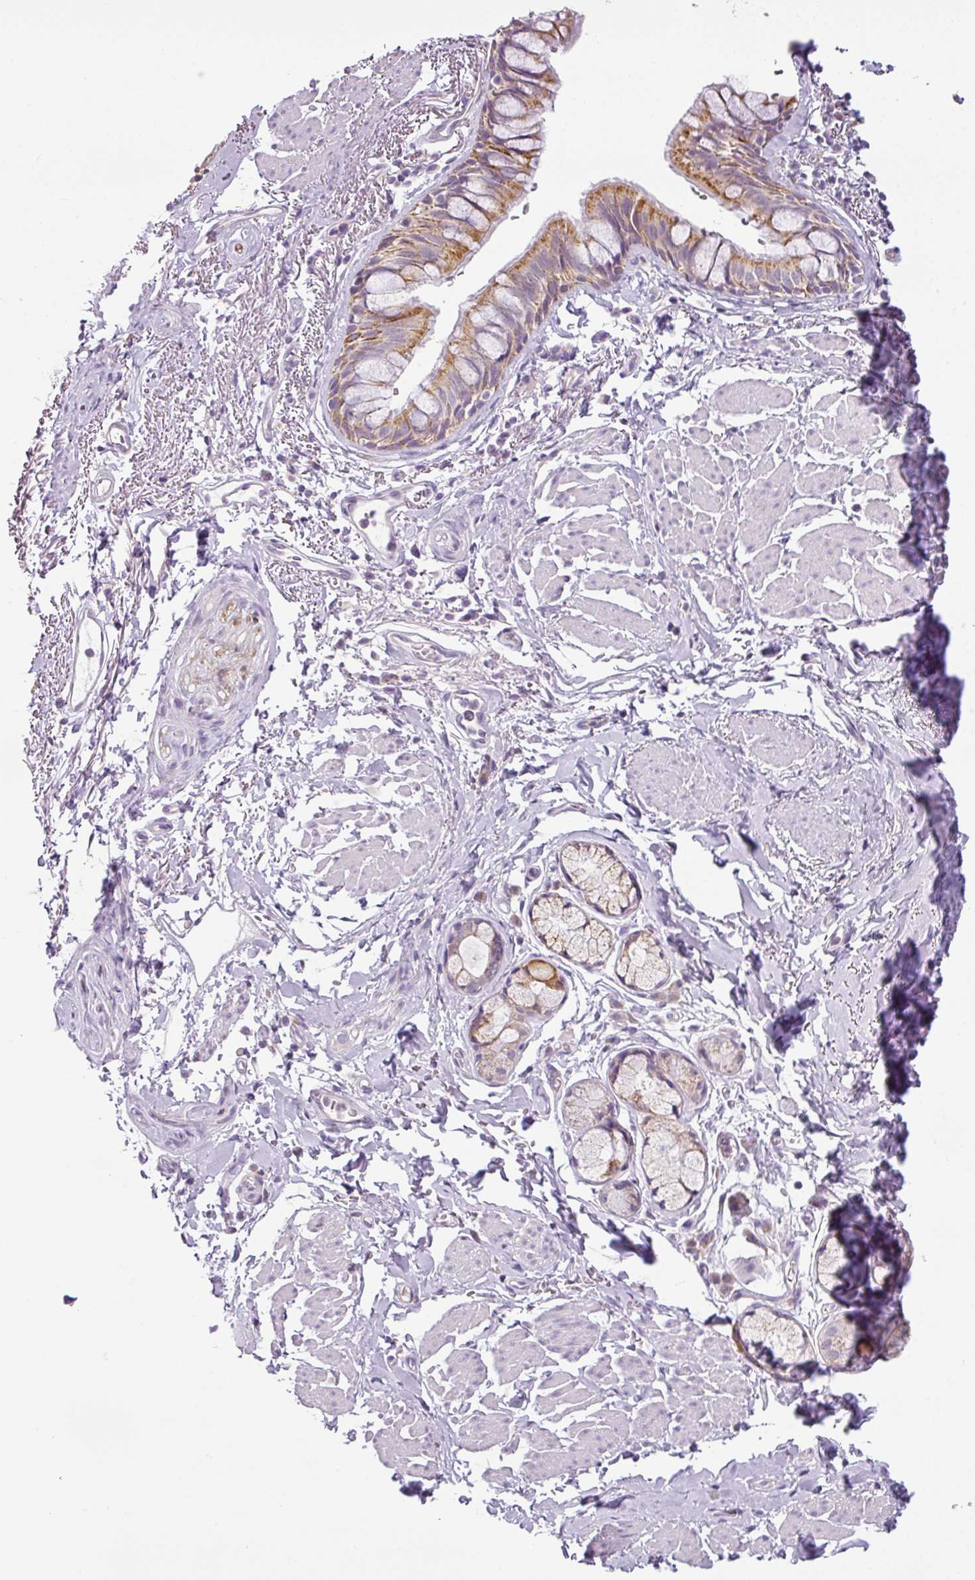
{"staining": {"intensity": "moderate", "quantity": "25%-75%", "location": "cytoplasmic/membranous"}, "tissue": "bronchus", "cell_type": "Respiratory epithelial cells", "image_type": "normal", "snomed": [{"axis": "morphology", "description": "Normal tissue, NOS"}, {"axis": "topography", "description": "Bronchus"}], "caption": "This is an image of immunohistochemistry (IHC) staining of normal bronchus, which shows moderate positivity in the cytoplasmic/membranous of respiratory epithelial cells.", "gene": "HMCN2", "patient": {"sex": "male", "age": 67}}